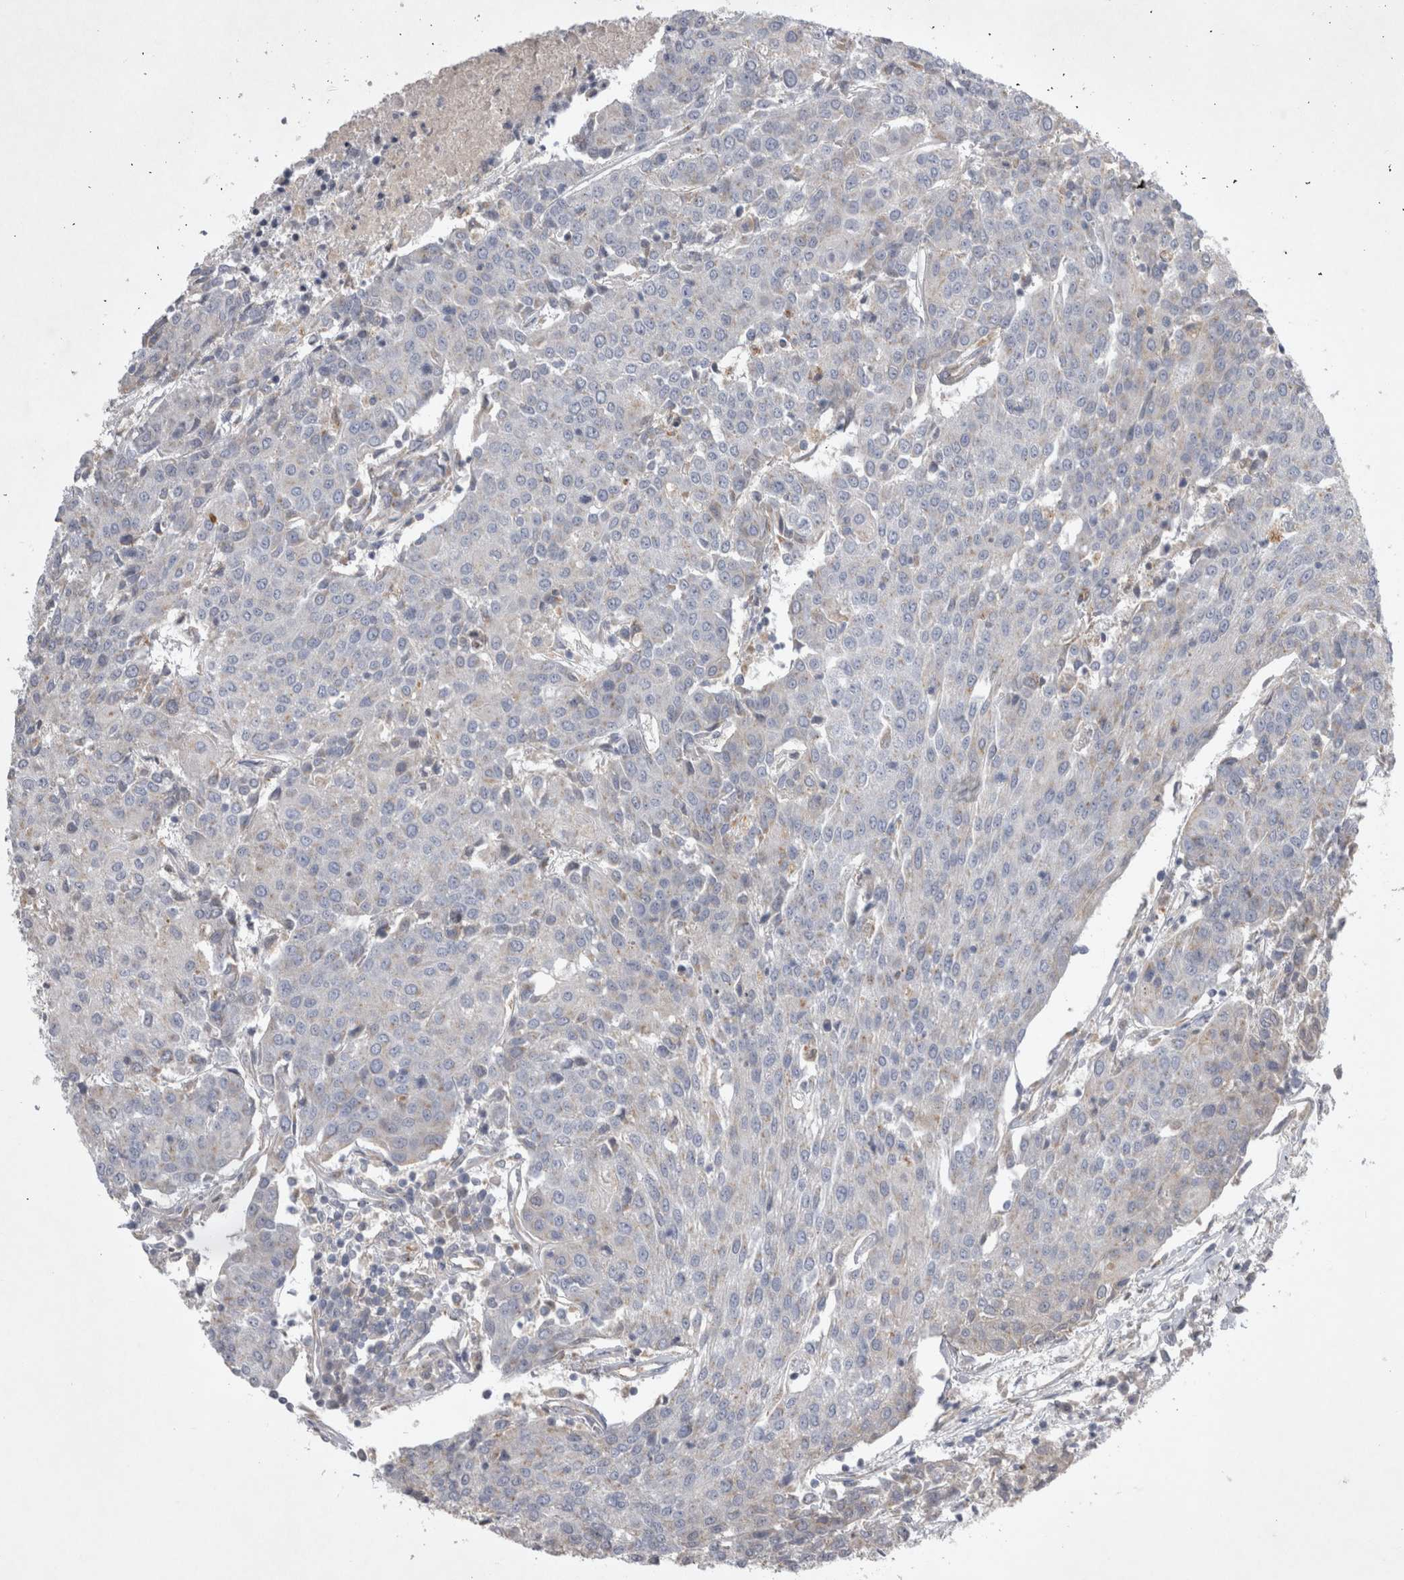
{"staining": {"intensity": "negative", "quantity": "none", "location": "none"}, "tissue": "urothelial cancer", "cell_type": "Tumor cells", "image_type": "cancer", "snomed": [{"axis": "morphology", "description": "Urothelial carcinoma, High grade"}, {"axis": "topography", "description": "Urinary bladder"}], "caption": "Immunohistochemistry (IHC) of human urothelial carcinoma (high-grade) exhibits no expression in tumor cells.", "gene": "STRADB", "patient": {"sex": "female", "age": 85}}